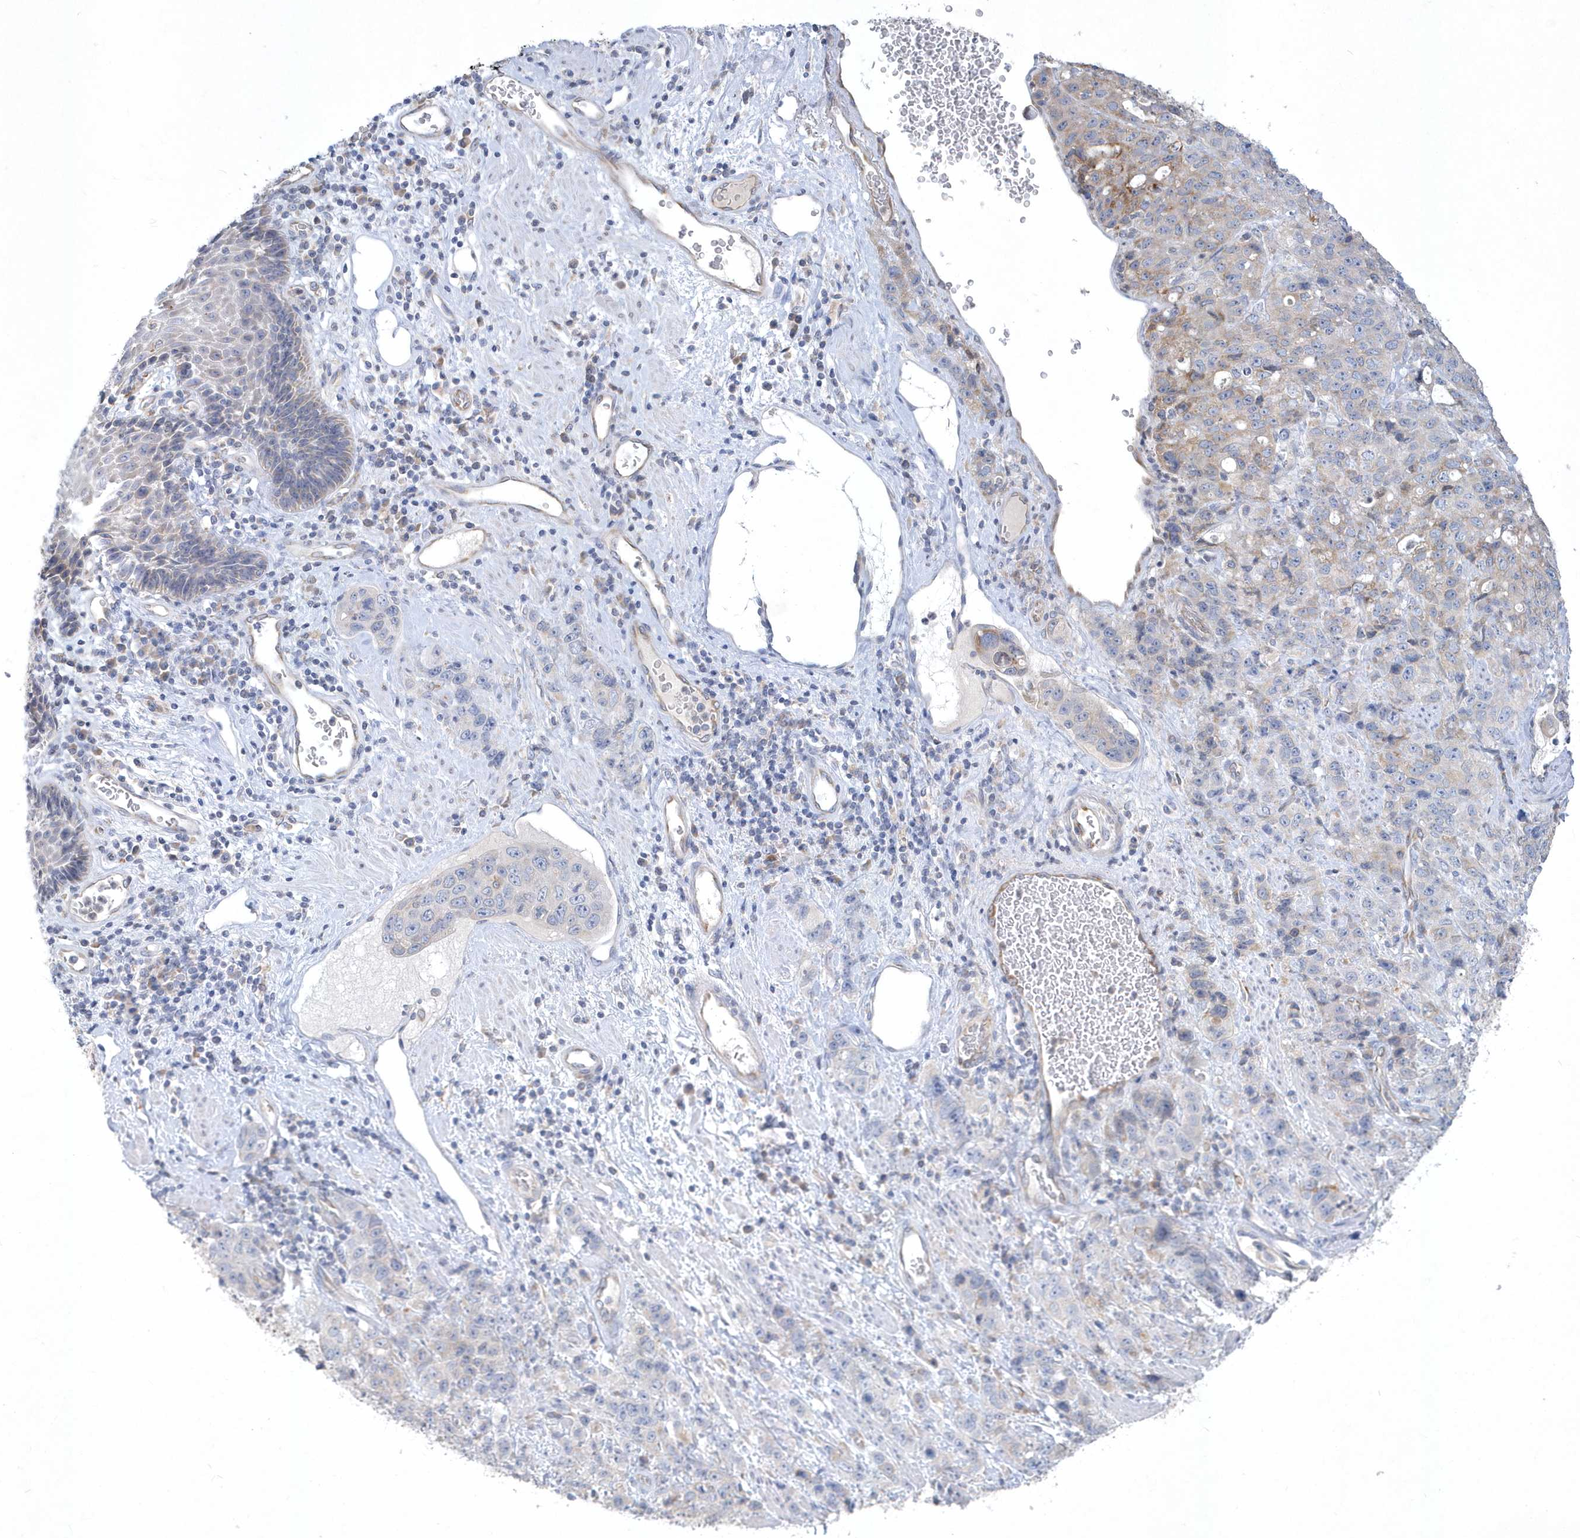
{"staining": {"intensity": "weak", "quantity": "<25%", "location": "cytoplasmic/membranous"}, "tissue": "stomach cancer", "cell_type": "Tumor cells", "image_type": "cancer", "snomed": [{"axis": "morphology", "description": "Adenocarcinoma, NOS"}, {"axis": "topography", "description": "Stomach"}], "caption": "This image is of adenocarcinoma (stomach) stained with IHC to label a protein in brown with the nuclei are counter-stained blue. There is no expression in tumor cells. Nuclei are stained in blue.", "gene": "DGAT1", "patient": {"sex": "male", "age": 48}}